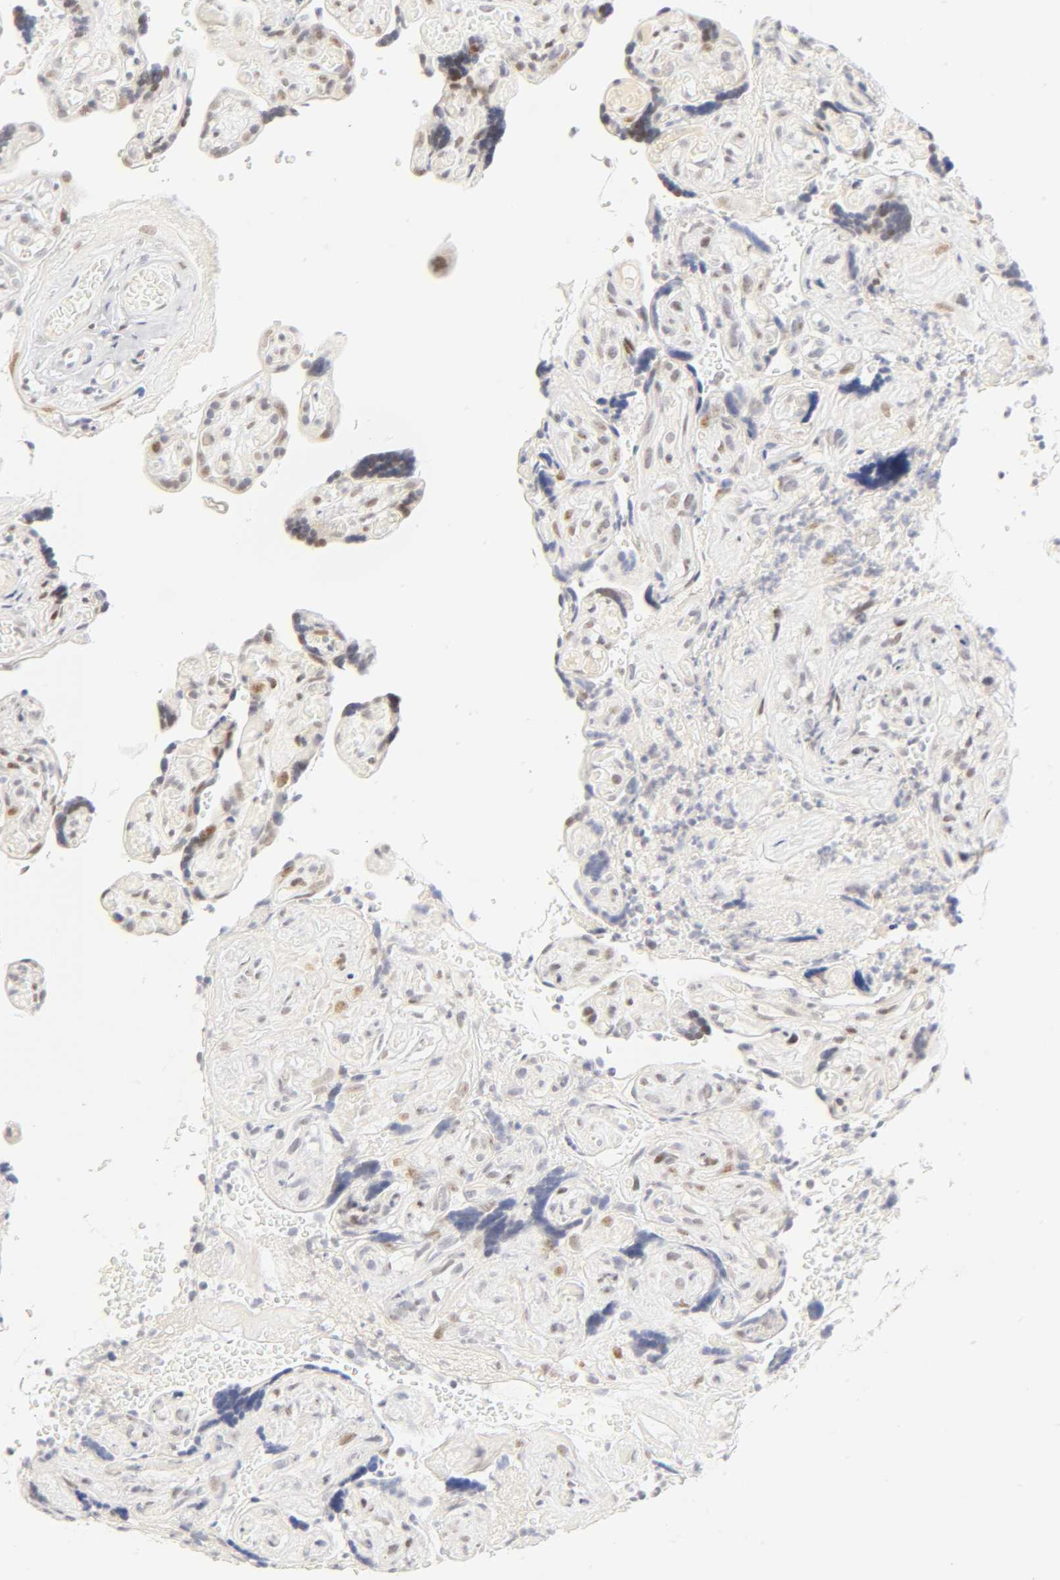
{"staining": {"intensity": "strong", "quantity": ">75%", "location": "nuclear"}, "tissue": "placenta", "cell_type": "Decidual cells", "image_type": "normal", "snomed": [{"axis": "morphology", "description": "Normal tissue, NOS"}, {"axis": "topography", "description": "Placenta"}], "caption": "Protein staining of benign placenta demonstrates strong nuclear positivity in approximately >75% of decidual cells.", "gene": "MNAT1", "patient": {"sex": "female", "age": 30}}